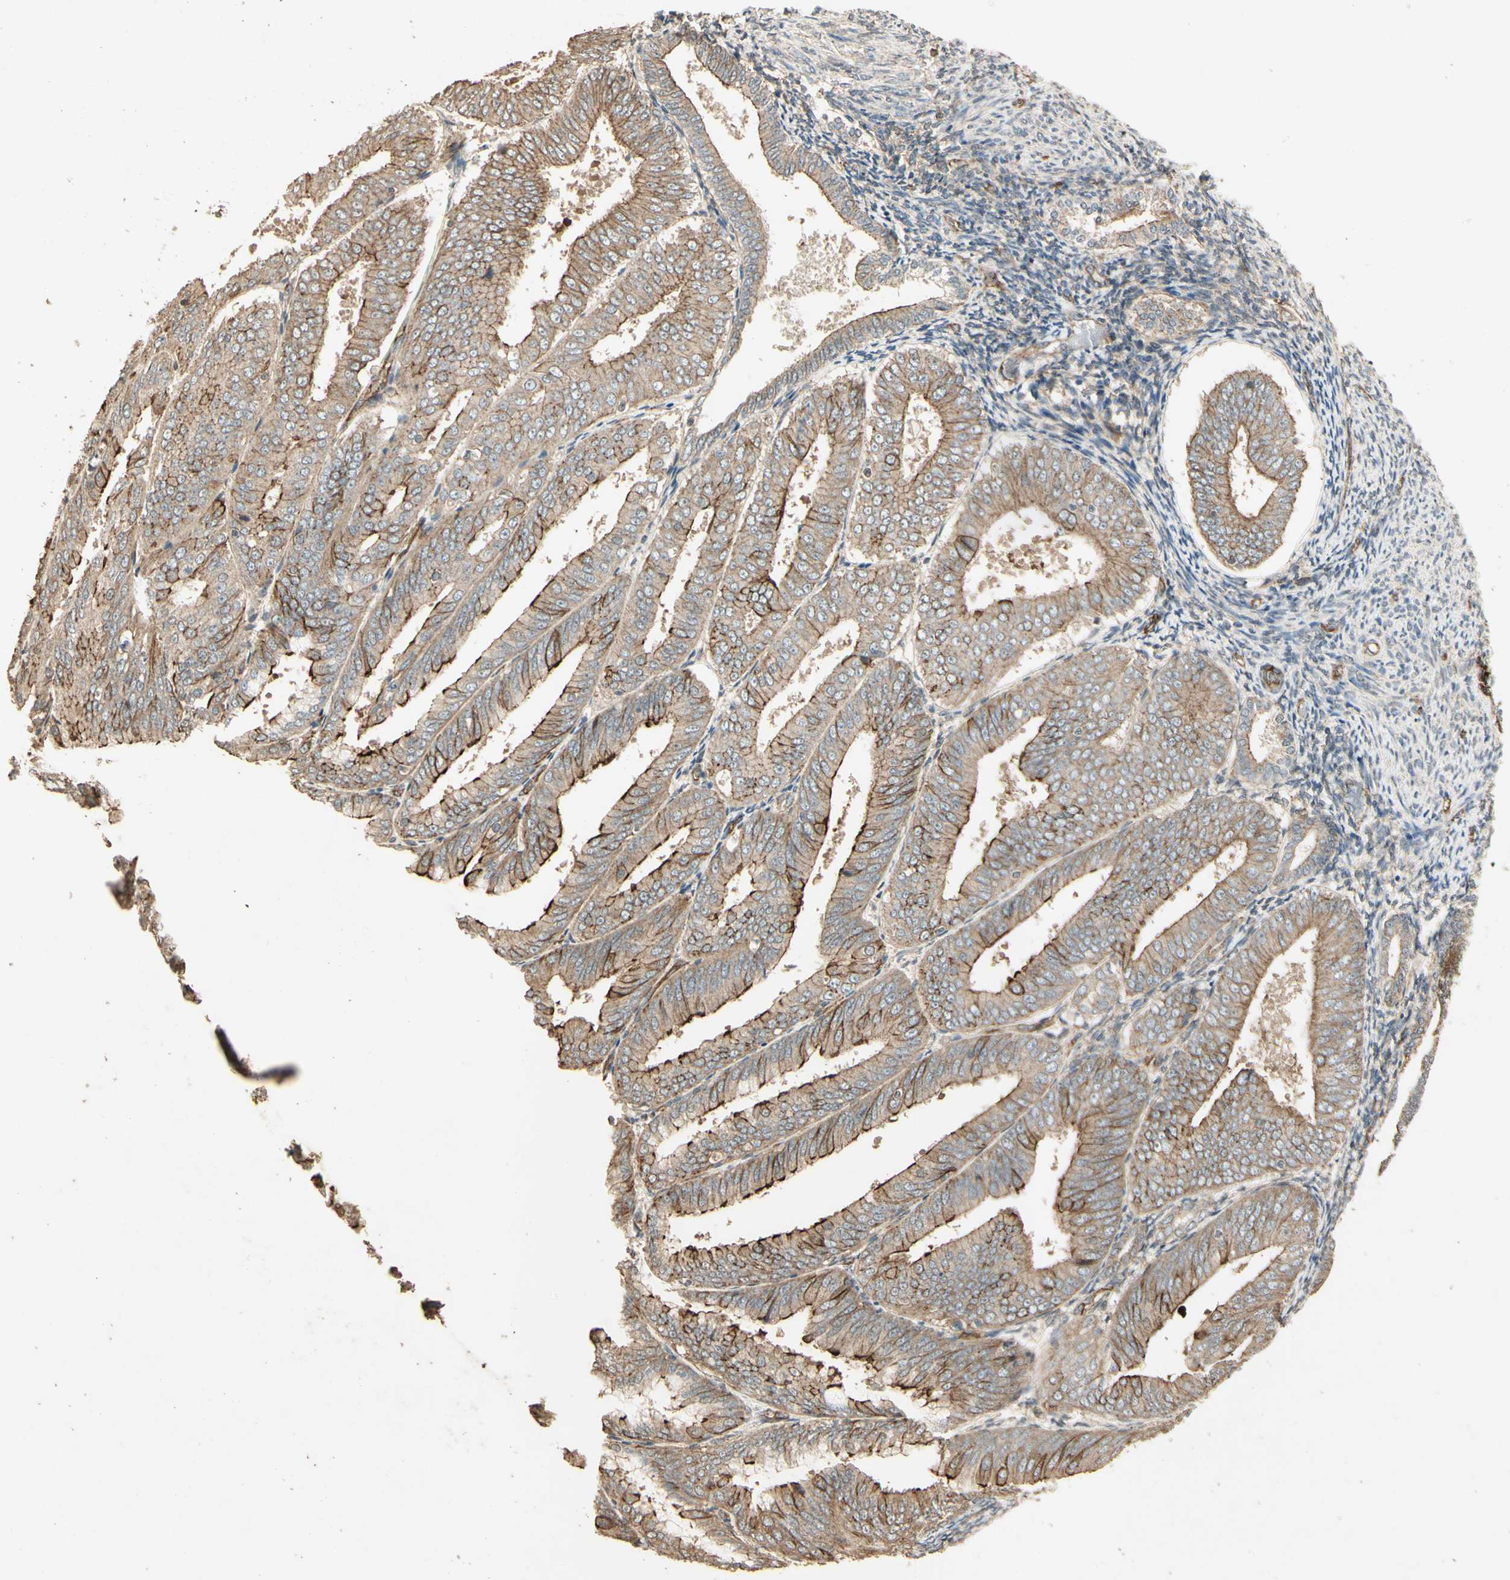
{"staining": {"intensity": "moderate", "quantity": "<25%", "location": "cytoplasmic/membranous"}, "tissue": "endometrial cancer", "cell_type": "Tumor cells", "image_type": "cancer", "snomed": [{"axis": "morphology", "description": "Adenocarcinoma, NOS"}, {"axis": "topography", "description": "Endometrium"}], "caption": "Protein staining of adenocarcinoma (endometrial) tissue displays moderate cytoplasmic/membranous positivity in approximately <25% of tumor cells. The staining was performed using DAB to visualize the protein expression in brown, while the nuclei were stained in blue with hematoxylin (Magnification: 20x).", "gene": "RNF180", "patient": {"sex": "female", "age": 63}}